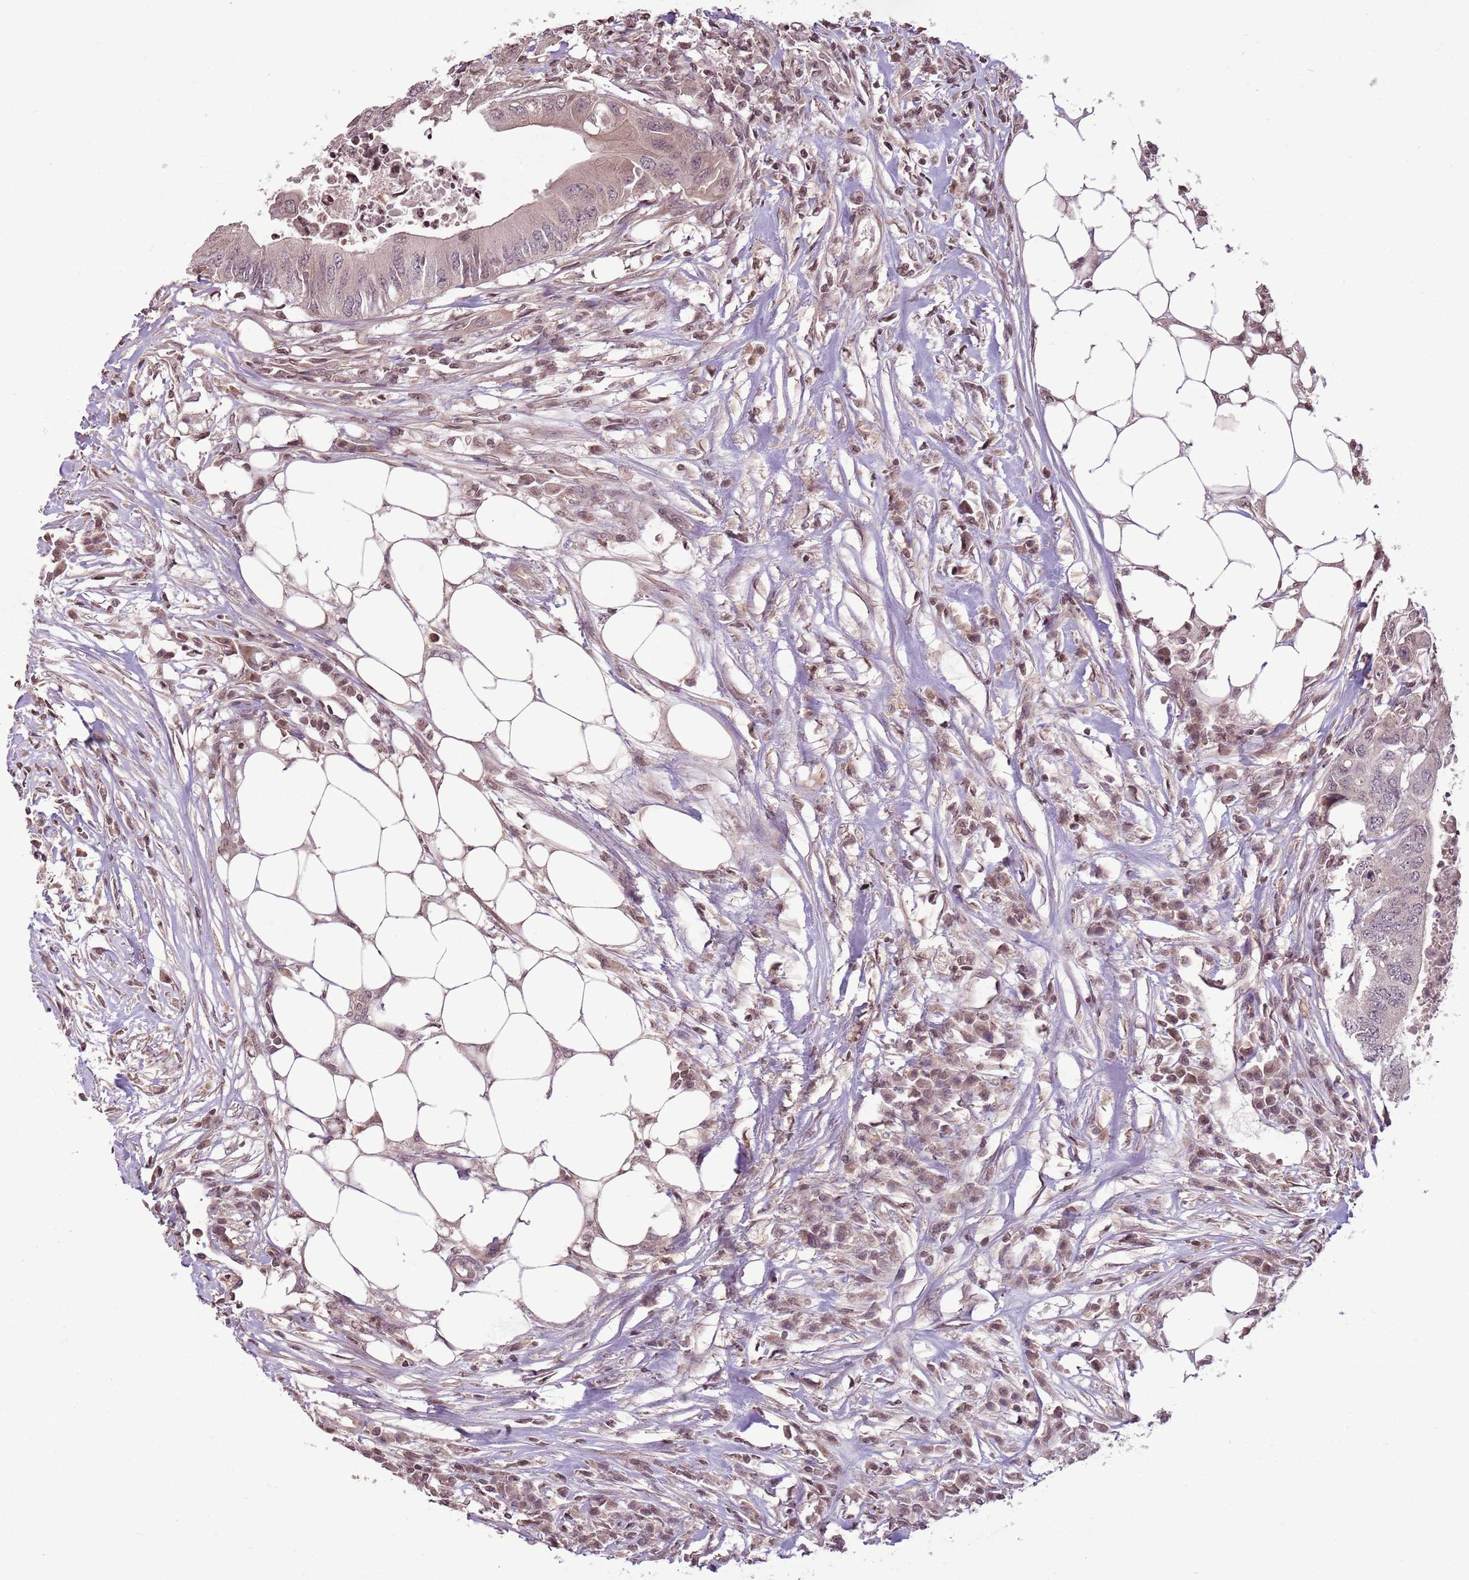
{"staining": {"intensity": "weak", "quantity": "<25%", "location": "cytoplasmic/membranous,nuclear"}, "tissue": "colorectal cancer", "cell_type": "Tumor cells", "image_type": "cancer", "snomed": [{"axis": "morphology", "description": "Adenocarcinoma, NOS"}, {"axis": "topography", "description": "Colon"}], "caption": "IHC of human colorectal adenocarcinoma shows no staining in tumor cells.", "gene": "CAPN9", "patient": {"sex": "male", "age": 71}}